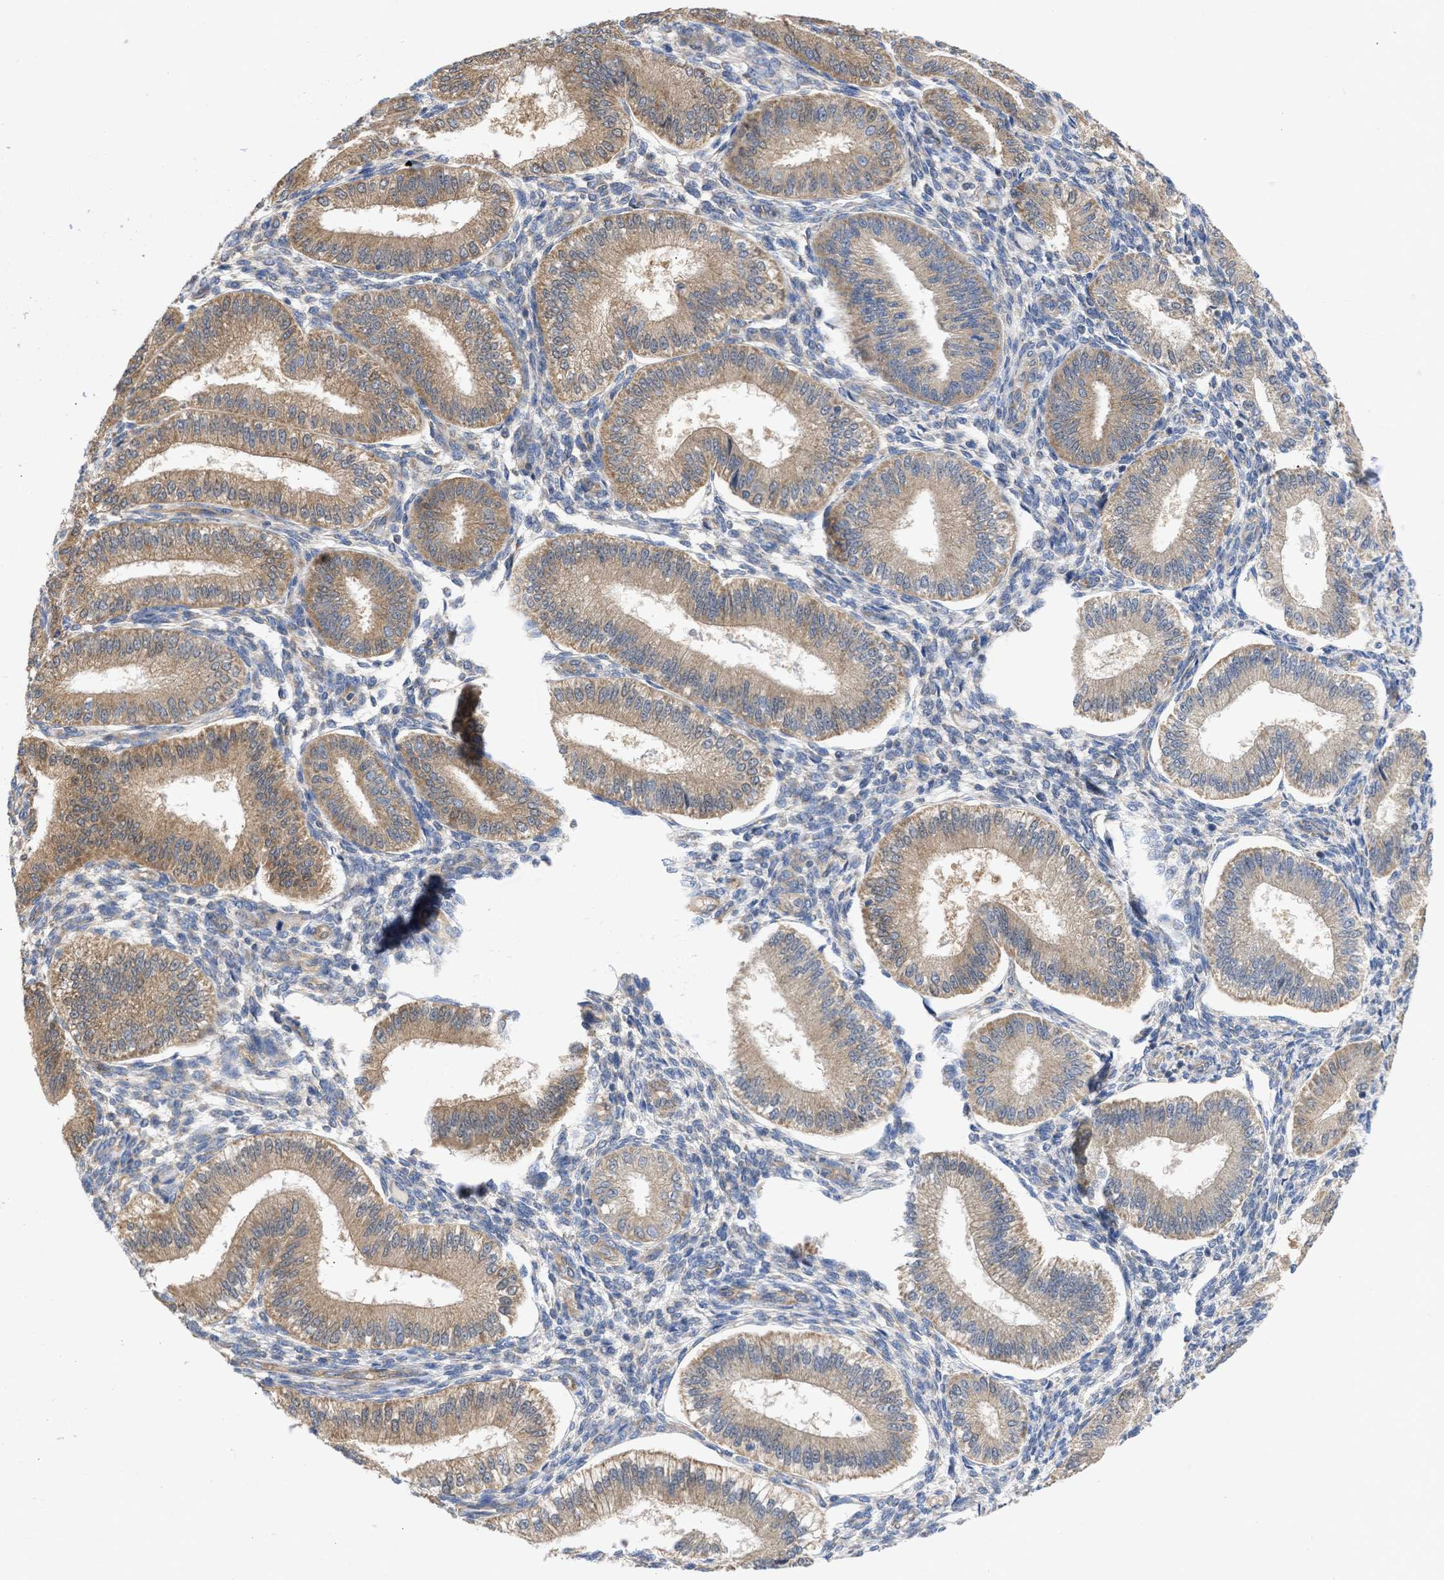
{"staining": {"intensity": "weak", "quantity": "25%-75%", "location": "cytoplasmic/membranous"}, "tissue": "endometrium", "cell_type": "Cells in endometrial stroma", "image_type": "normal", "snomed": [{"axis": "morphology", "description": "Normal tissue, NOS"}, {"axis": "topography", "description": "Endometrium"}], "caption": "Immunohistochemistry photomicrograph of unremarkable human endometrium stained for a protein (brown), which exhibits low levels of weak cytoplasmic/membranous positivity in about 25%-75% of cells in endometrial stroma.", "gene": "MAP2K3", "patient": {"sex": "female", "age": 39}}